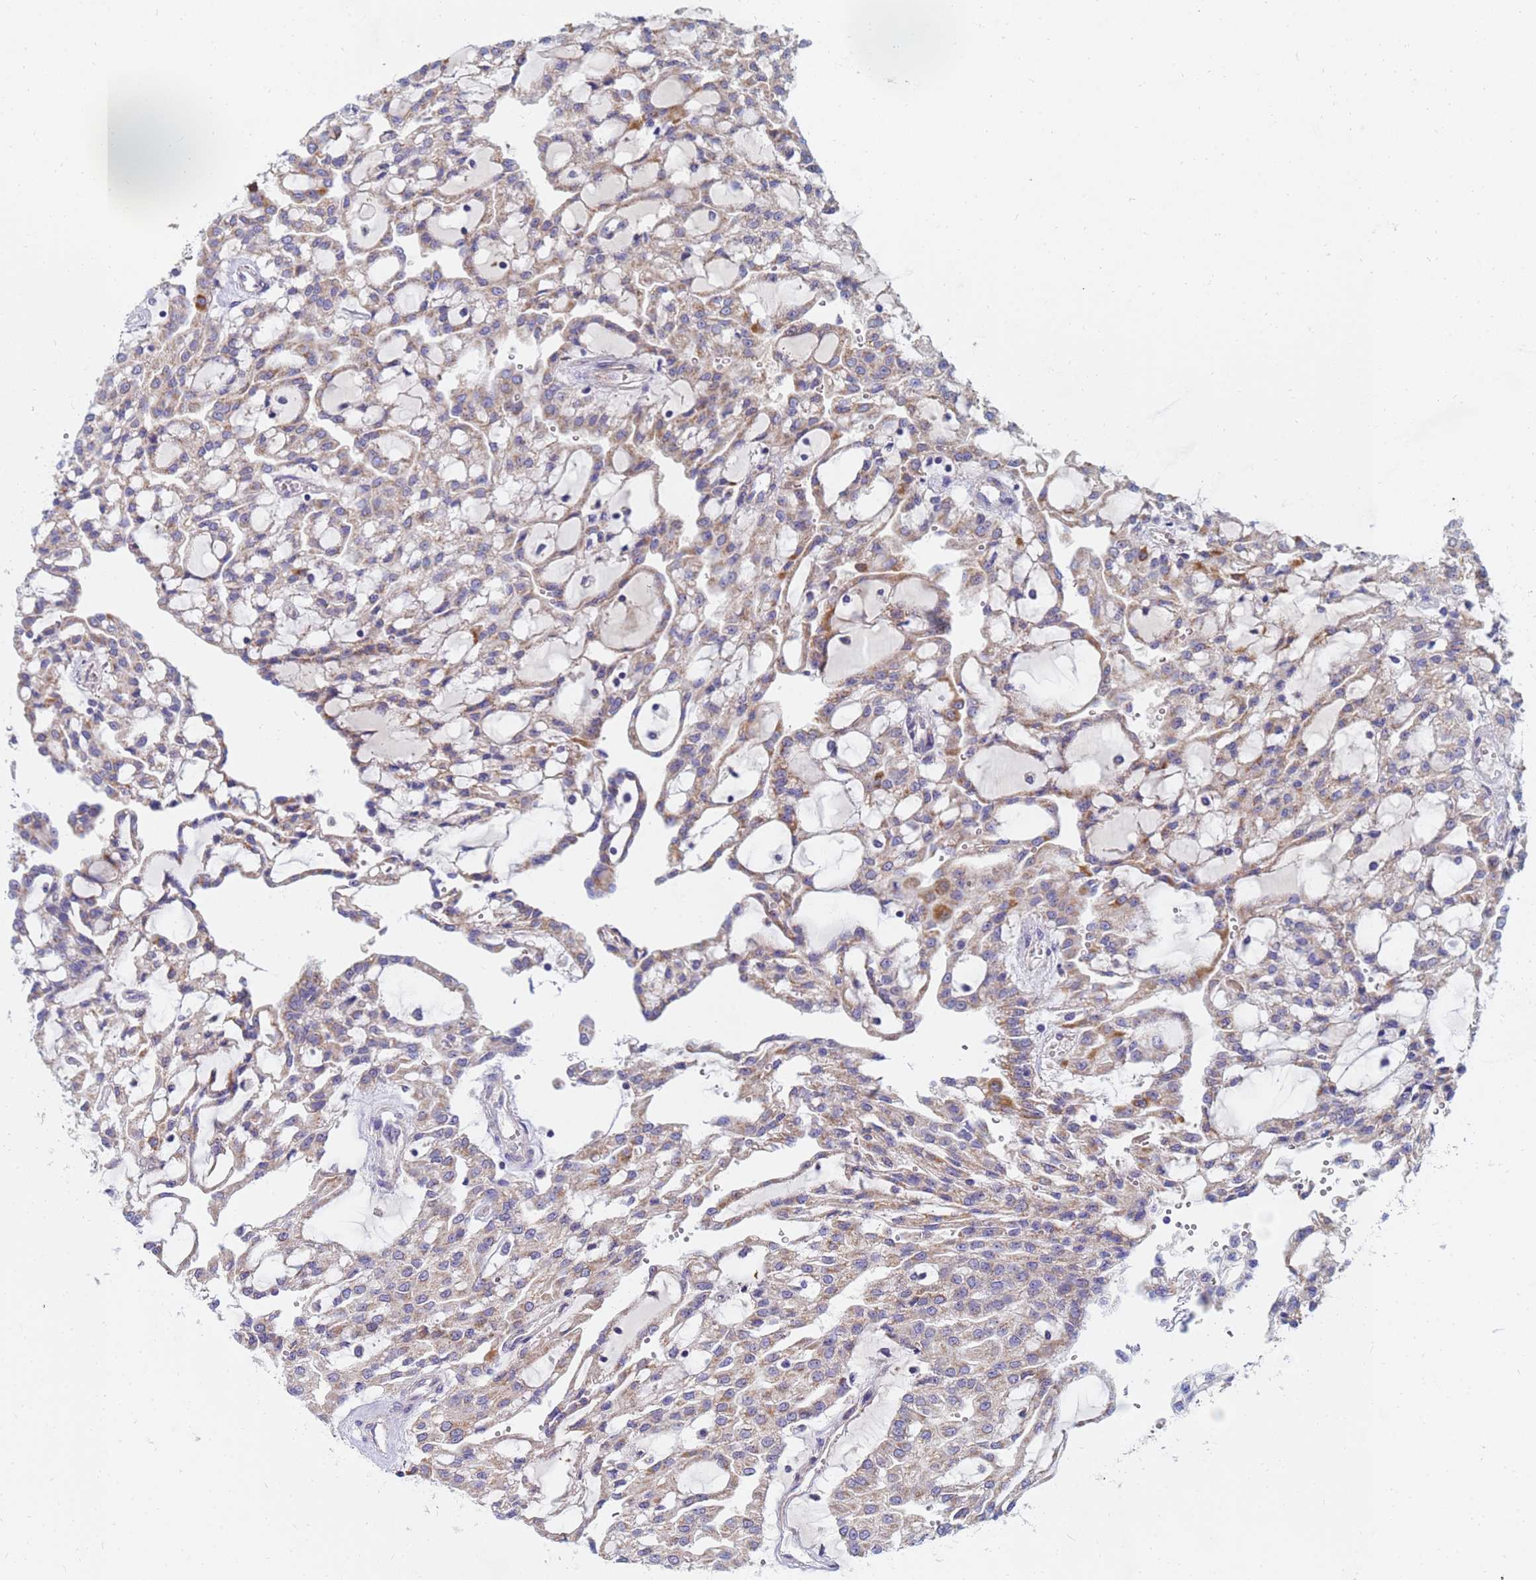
{"staining": {"intensity": "moderate", "quantity": "25%-75%", "location": "cytoplasmic/membranous"}, "tissue": "renal cancer", "cell_type": "Tumor cells", "image_type": "cancer", "snomed": [{"axis": "morphology", "description": "Adenocarcinoma, NOS"}, {"axis": "topography", "description": "Kidney"}], "caption": "Protein analysis of renal cancer tissue demonstrates moderate cytoplasmic/membranous staining in about 25%-75% of tumor cells.", "gene": "SDR39U1", "patient": {"sex": "male", "age": 63}}